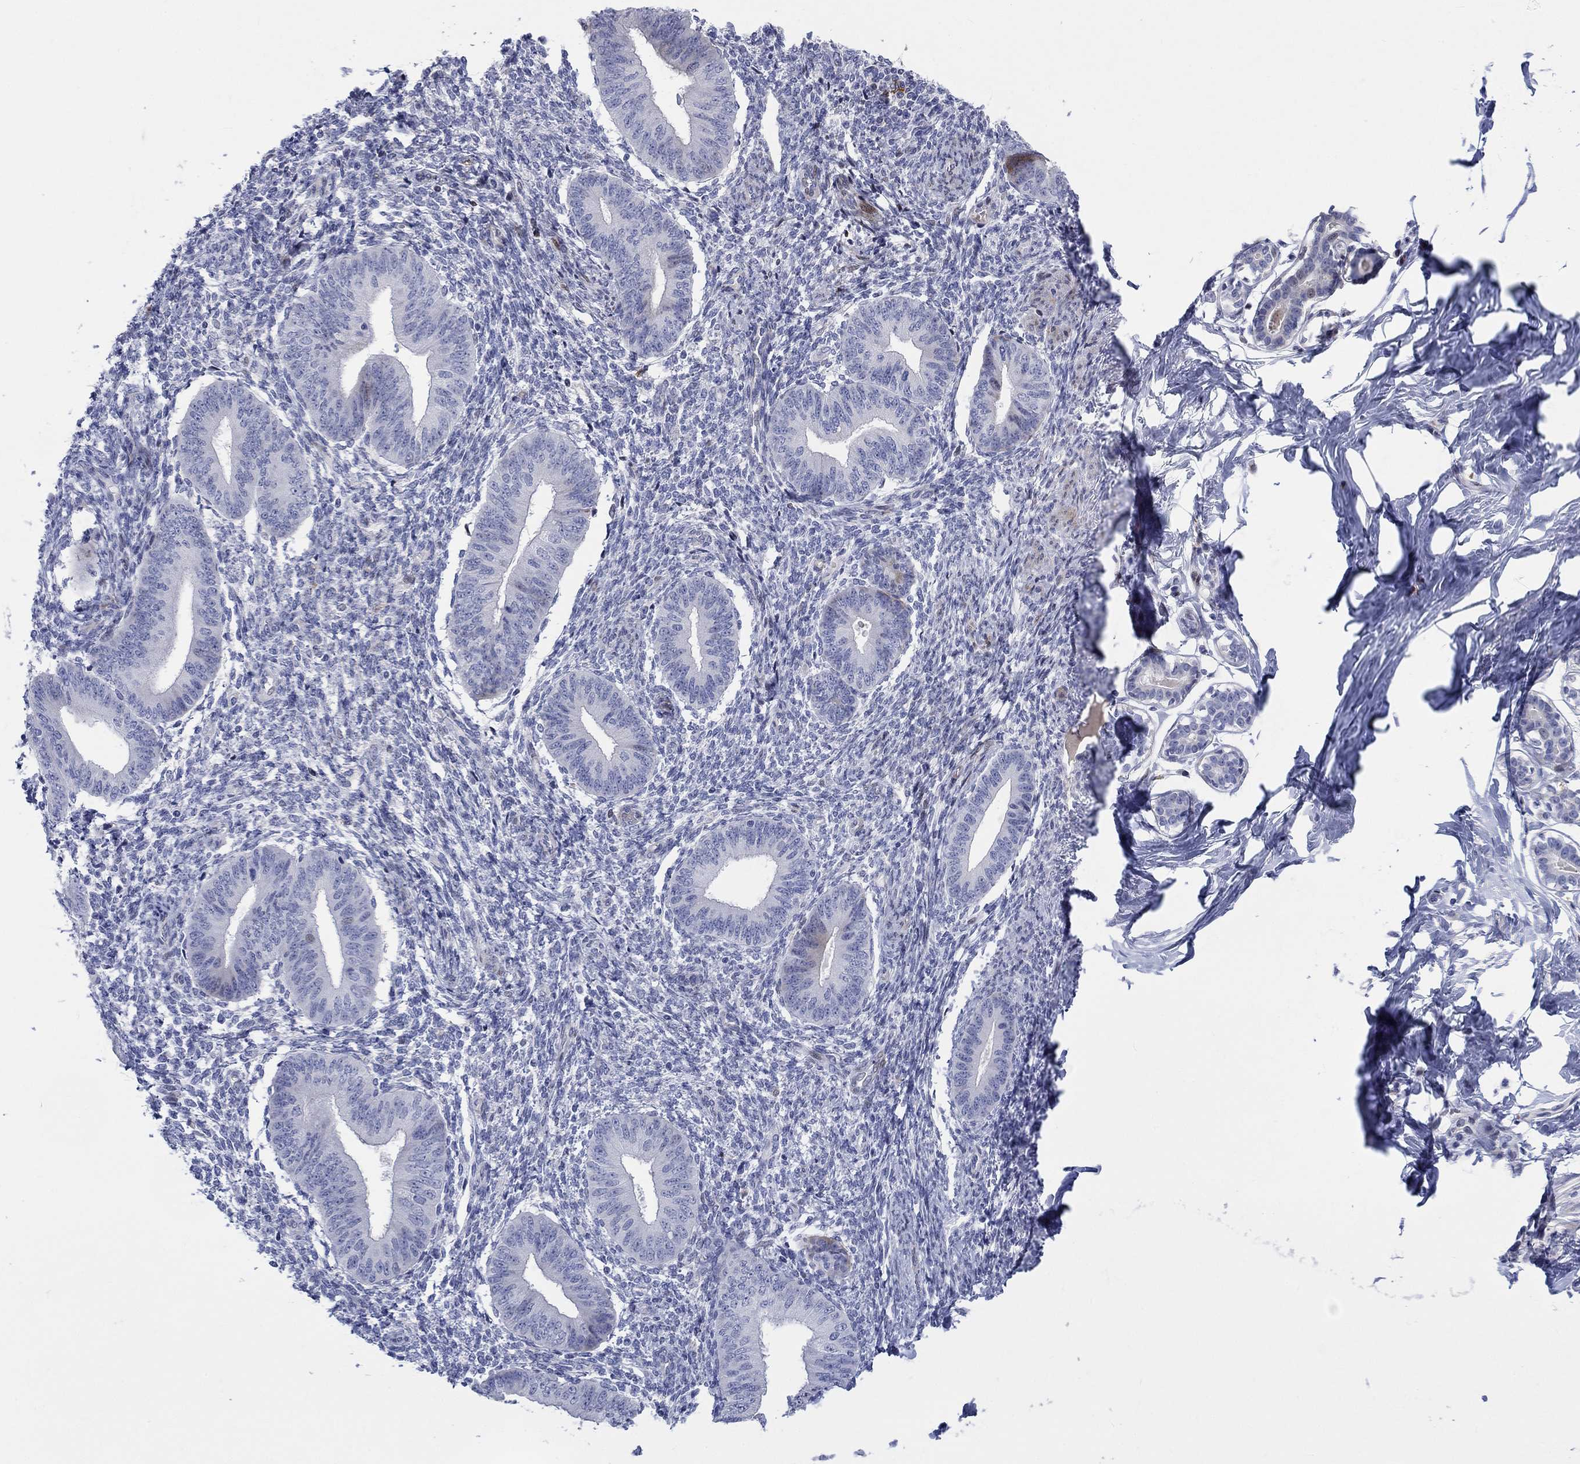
{"staining": {"intensity": "negative", "quantity": "none", "location": "none"}, "tissue": "endometrium", "cell_type": "Cells in endometrial stroma", "image_type": "normal", "snomed": [{"axis": "morphology", "description": "Normal tissue, NOS"}, {"axis": "topography", "description": "Endometrium"}], "caption": "This is a photomicrograph of immunohistochemistry staining of benign endometrium, which shows no staining in cells in endometrial stroma.", "gene": "ARHGAP36", "patient": {"sex": "female", "age": 47}}